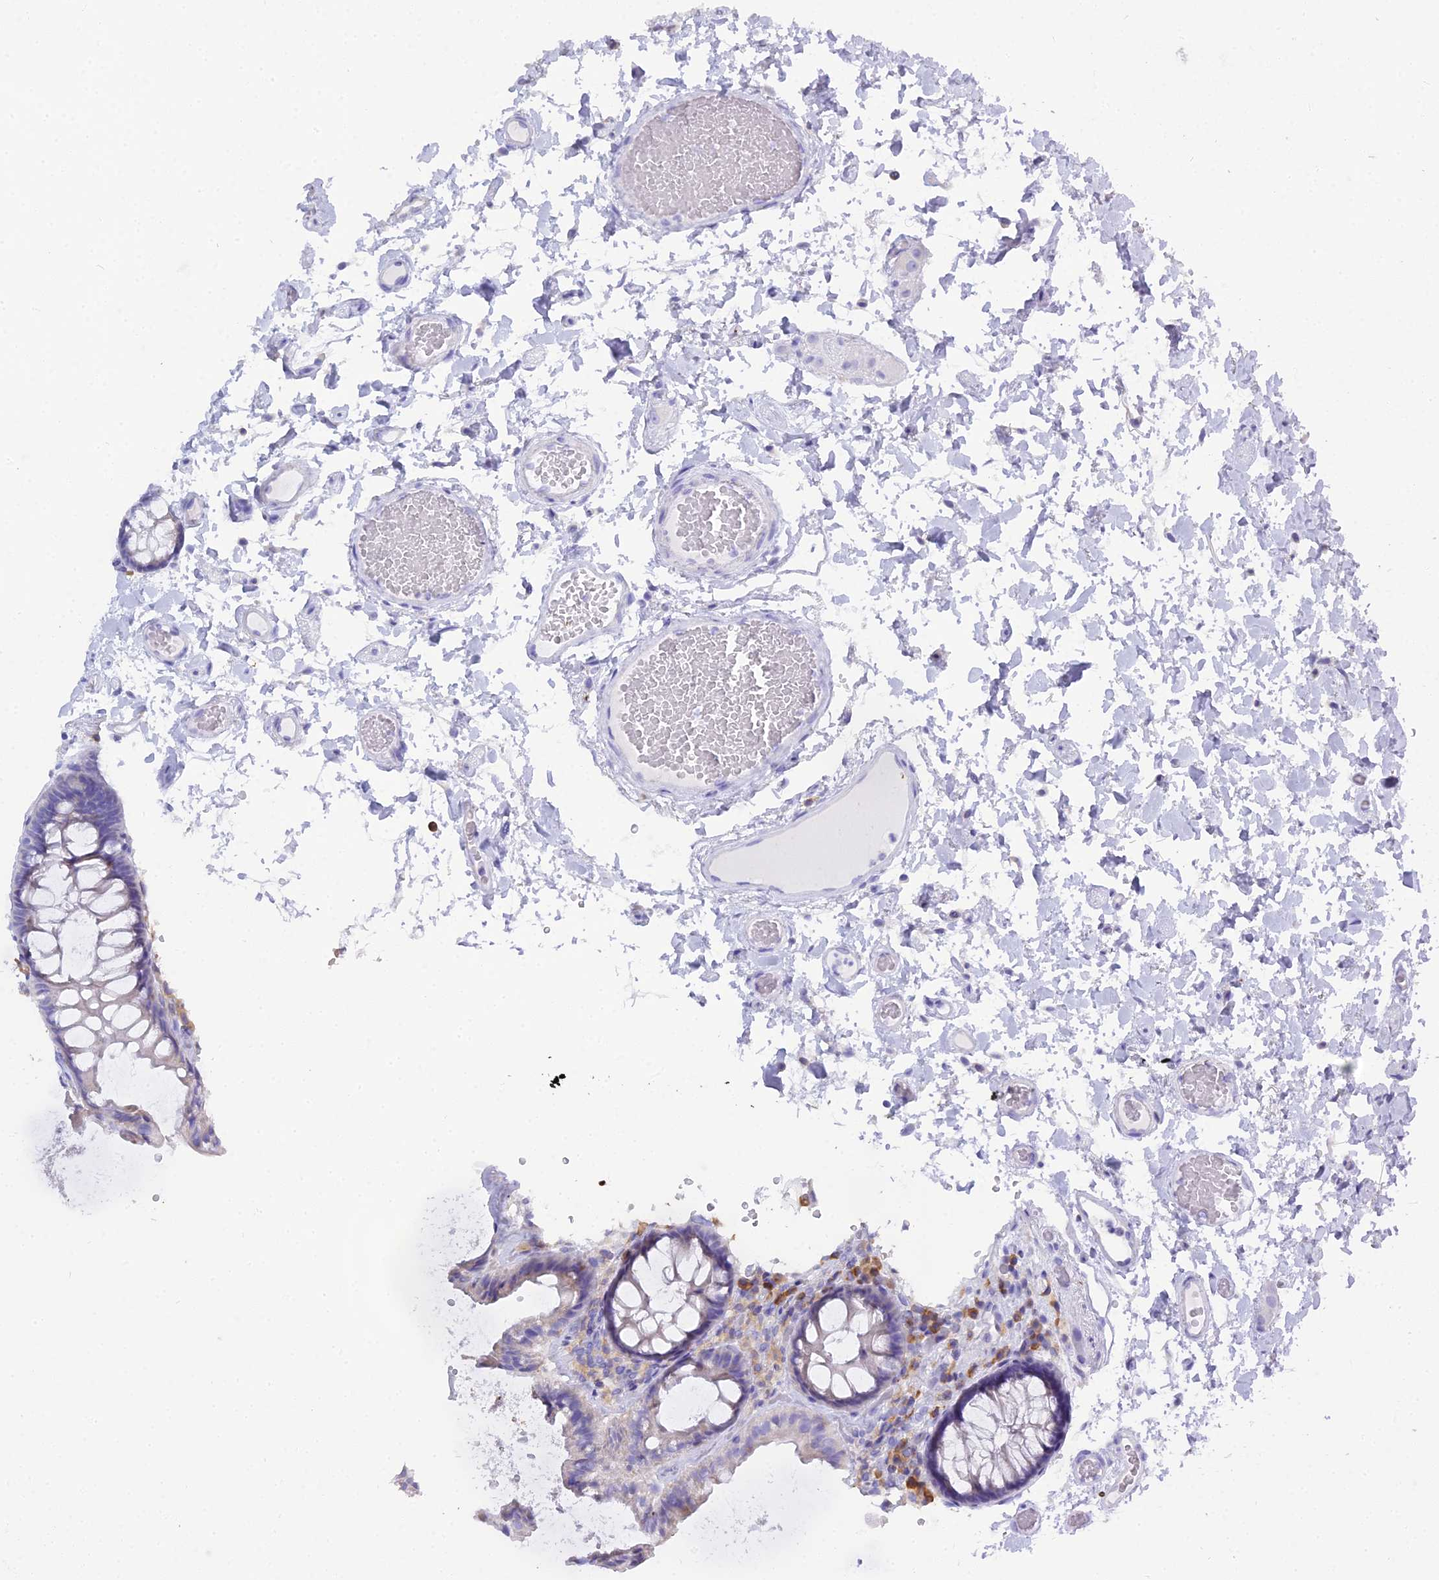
{"staining": {"intensity": "negative", "quantity": "none", "location": "none"}, "tissue": "colon", "cell_type": "Endothelial cells", "image_type": "normal", "snomed": [{"axis": "morphology", "description": "Normal tissue, NOS"}, {"axis": "topography", "description": "Colon"}], "caption": "This is a histopathology image of immunohistochemistry staining of unremarkable colon, which shows no expression in endothelial cells. (IHC, brightfield microscopy, high magnification).", "gene": "CD5", "patient": {"sex": "male", "age": 84}}